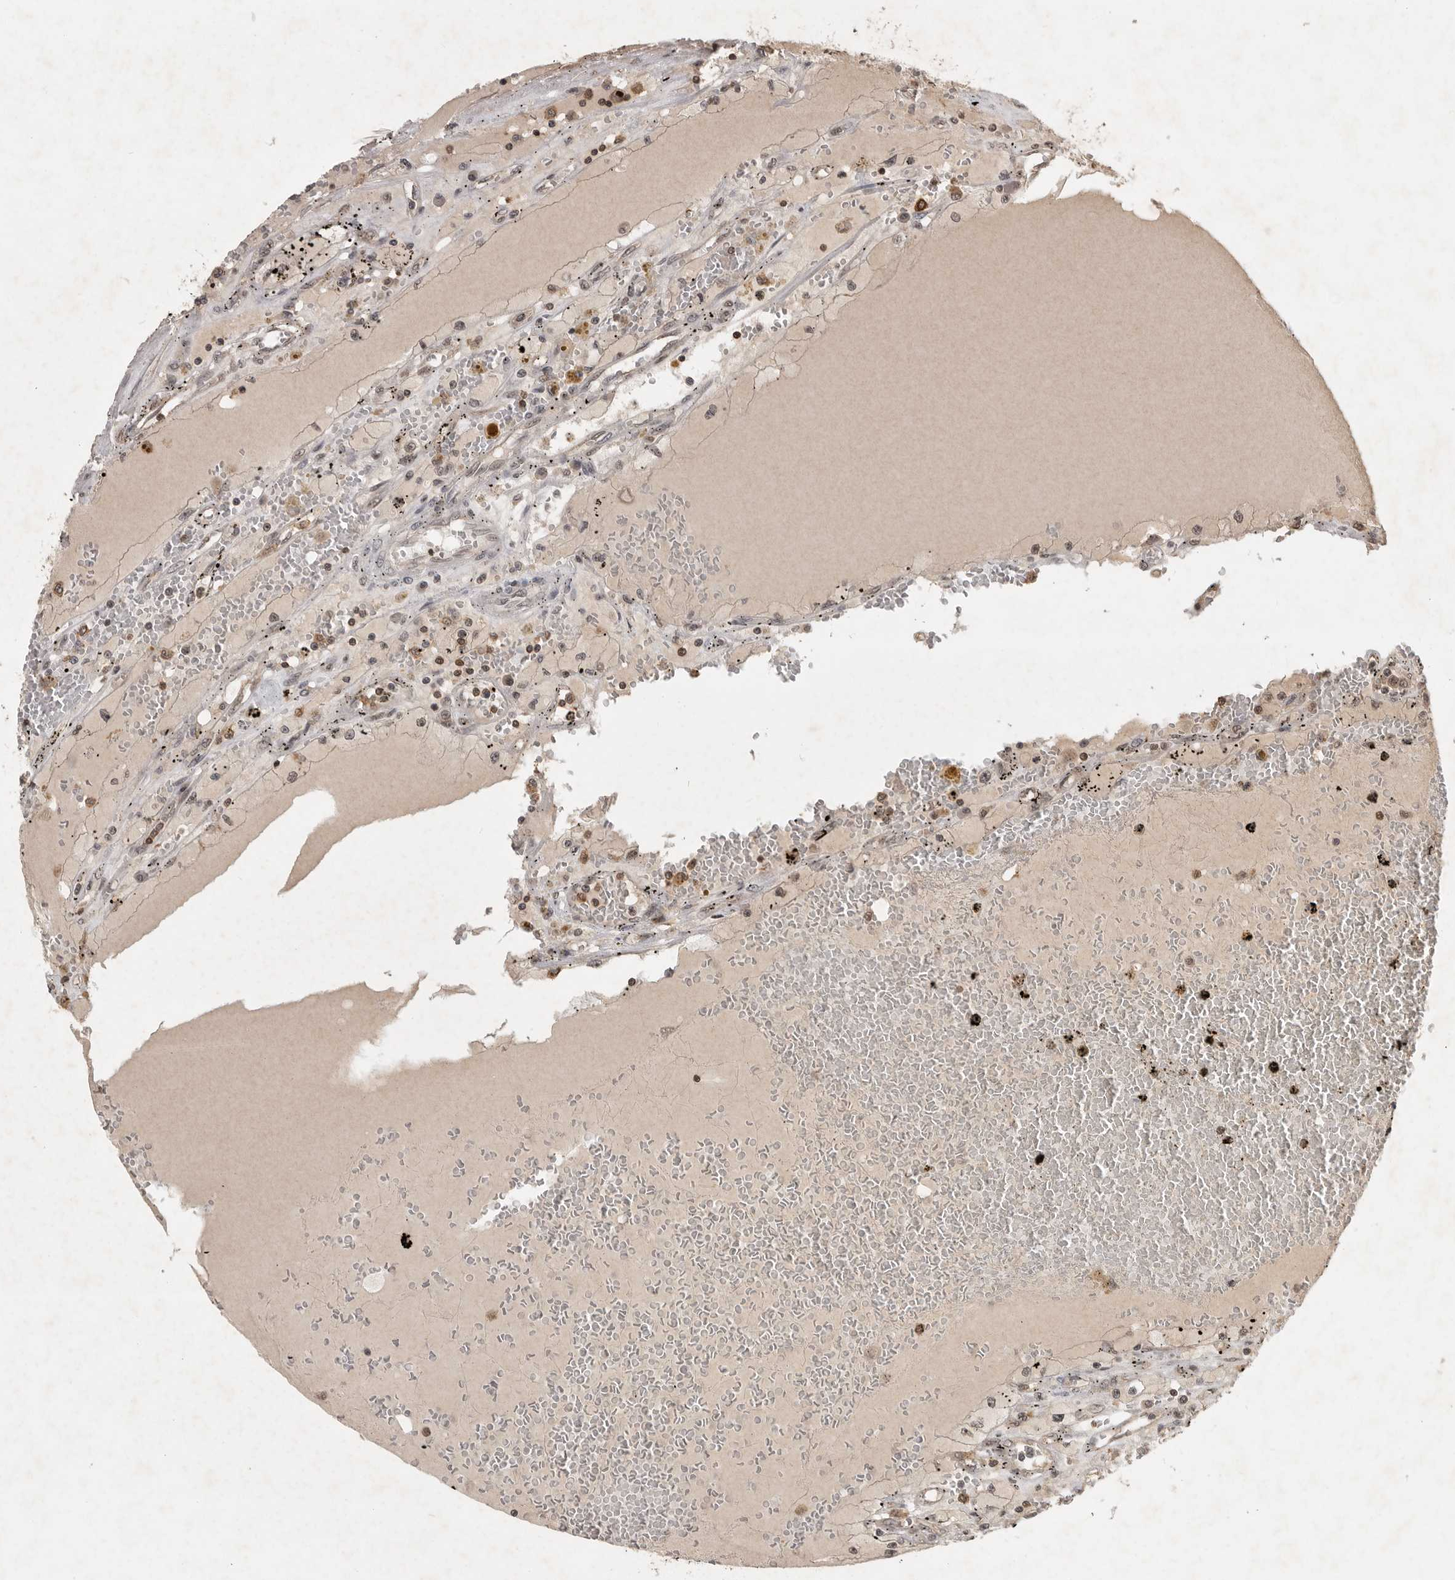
{"staining": {"intensity": "weak", "quantity": "<25%", "location": "nuclear"}, "tissue": "renal cancer", "cell_type": "Tumor cells", "image_type": "cancer", "snomed": [{"axis": "morphology", "description": "Adenocarcinoma, NOS"}, {"axis": "topography", "description": "Kidney"}], "caption": "This is a photomicrograph of immunohistochemistry staining of adenocarcinoma (renal), which shows no positivity in tumor cells. The staining is performed using DAB (3,3'-diaminobenzidine) brown chromogen with nuclei counter-stained in using hematoxylin.", "gene": "CBLL1", "patient": {"sex": "male", "age": 56}}